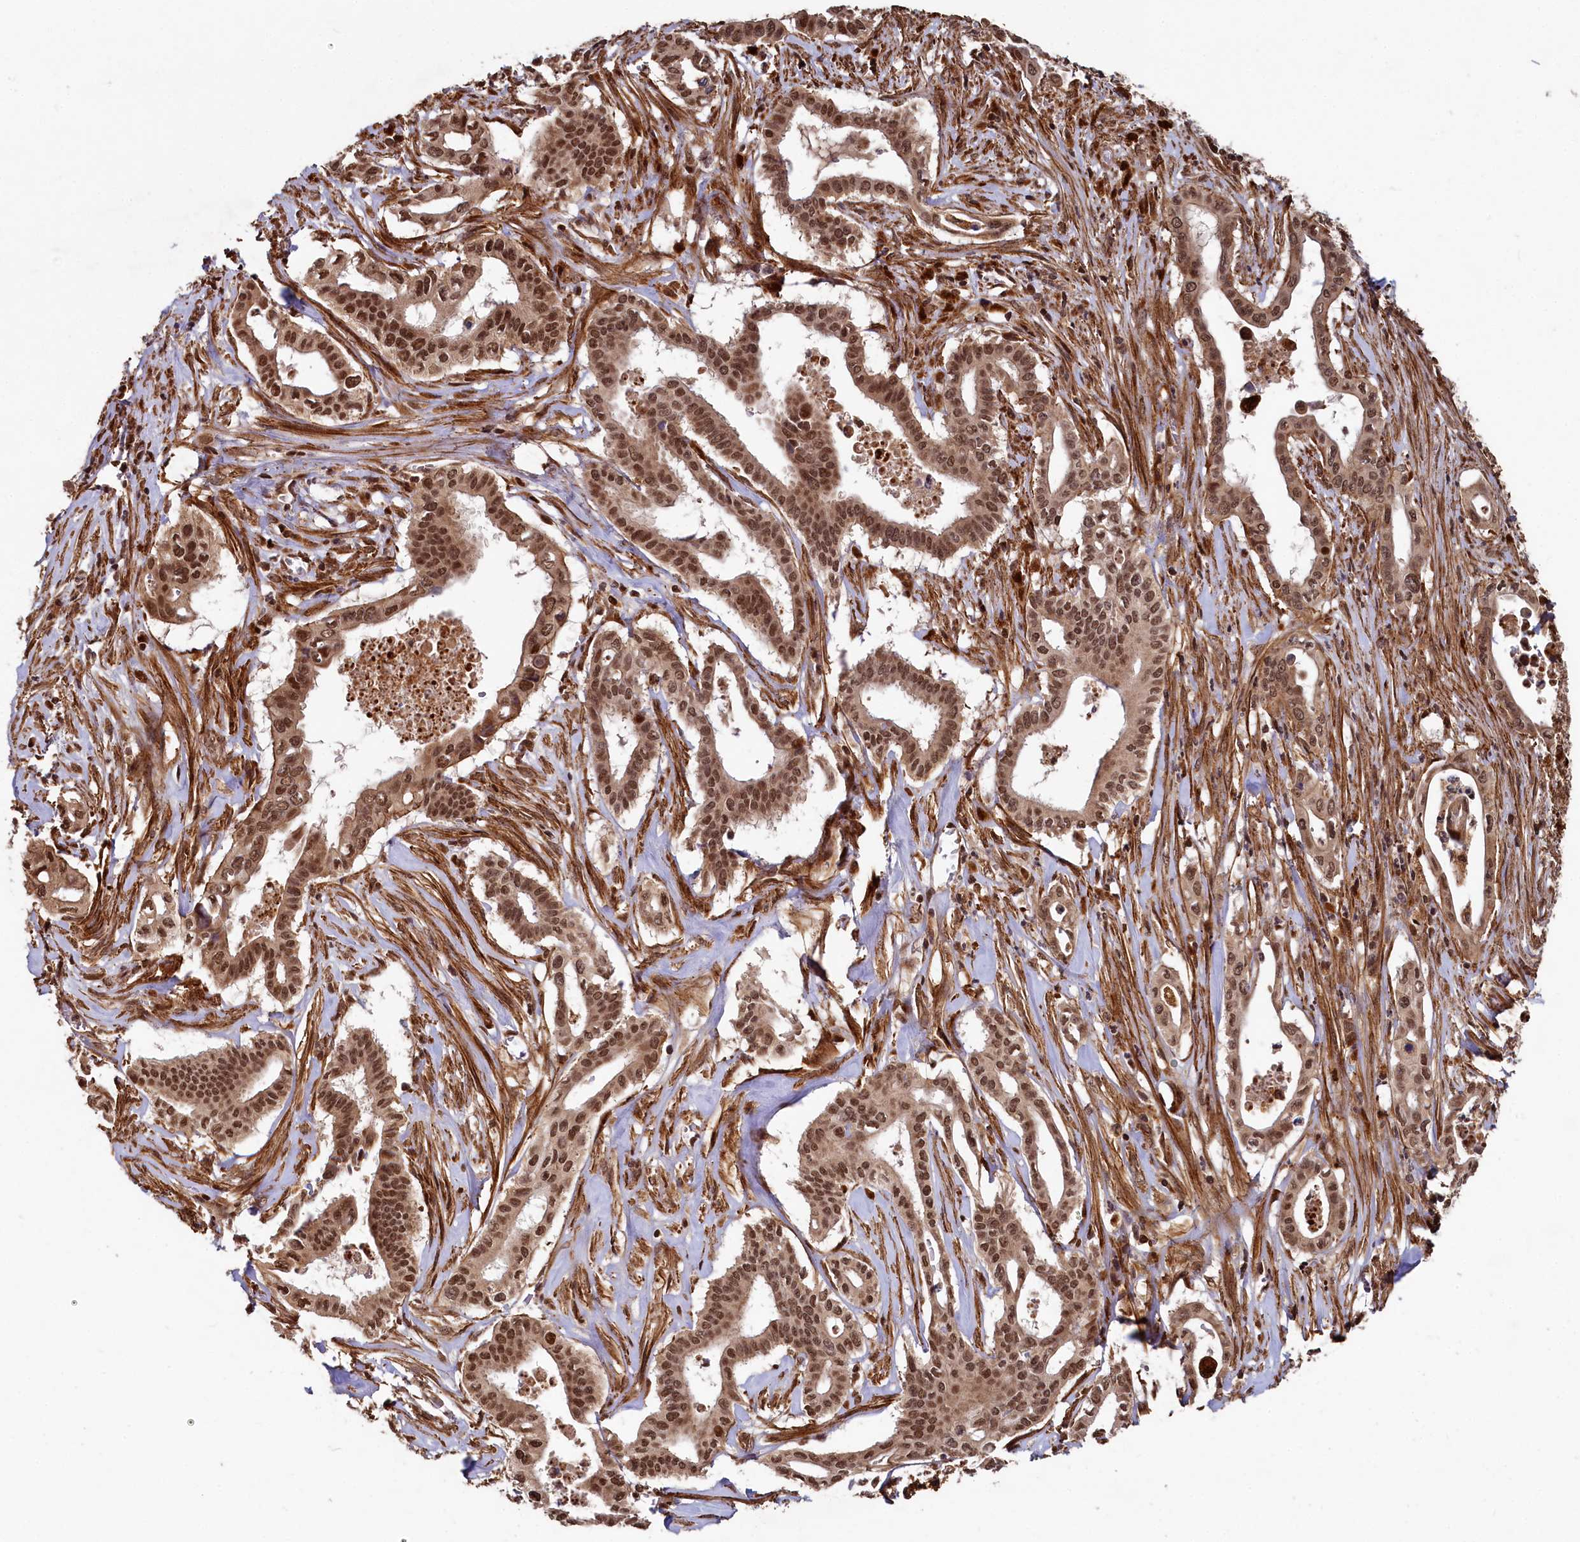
{"staining": {"intensity": "moderate", "quantity": ">75%", "location": "nuclear"}, "tissue": "pancreatic cancer", "cell_type": "Tumor cells", "image_type": "cancer", "snomed": [{"axis": "morphology", "description": "Adenocarcinoma, NOS"}, {"axis": "topography", "description": "Pancreas"}], "caption": "This is an image of immunohistochemistry (IHC) staining of pancreatic cancer, which shows moderate staining in the nuclear of tumor cells.", "gene": "TRIM23", "patient": {"sex": "female", "age": 77}}